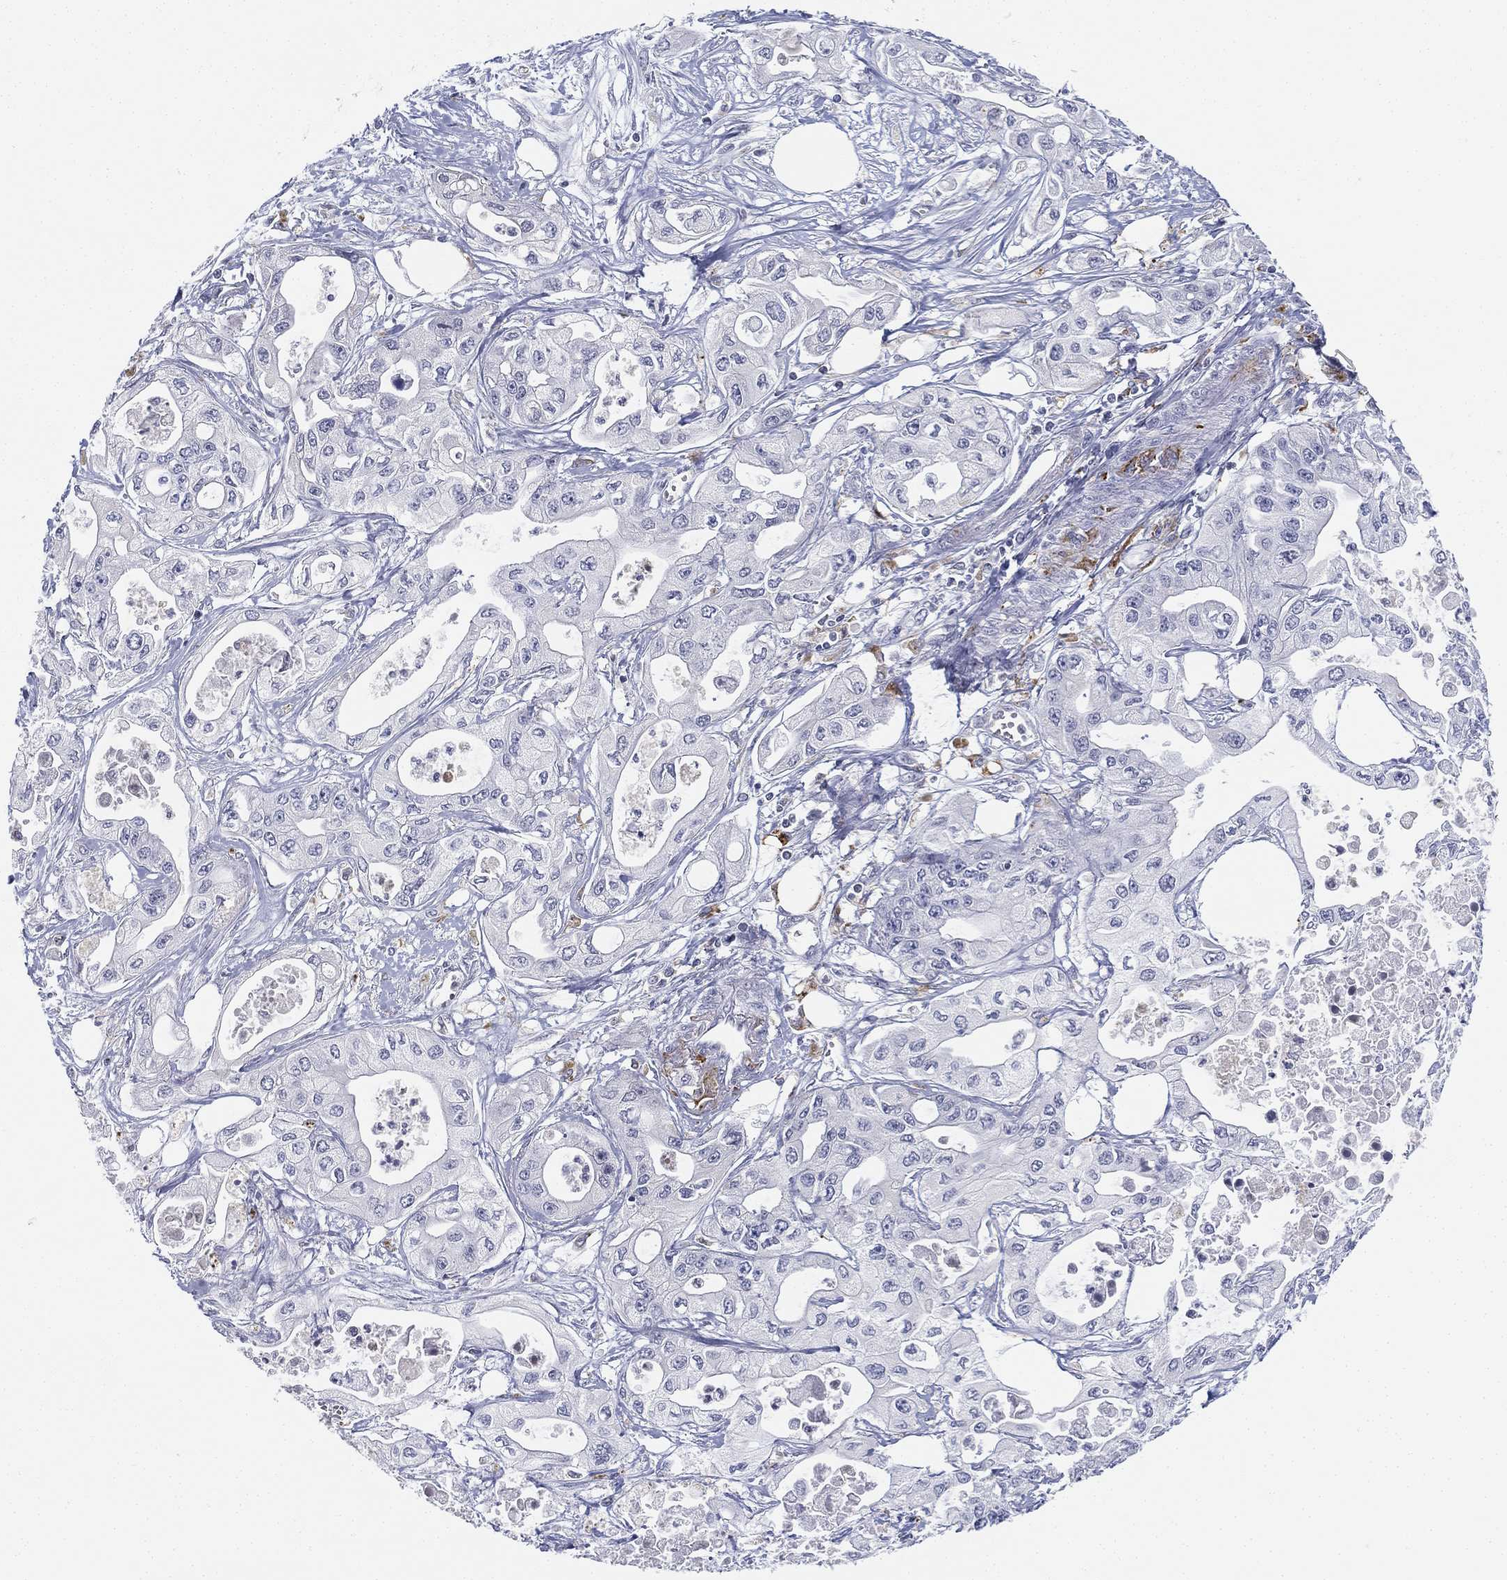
{"staining": {"intensity": "negative", "quantity": "none", "location": "none"}, "tissue": "pancreatic cancer", "cell_type": "Tumor cells", "image_type": "cancer", "snomed": [{"axis": "morphology", "description": "Adenocarcinoma, NOS"}, {"axis": "topography", "description": "Pancreas"}], "caption": "Immunohistochemical staining of human pancreatic adenocarcinoma exhibits no significant positivity in tumor cells.", "gene": "NPC2", "patient": {"sex": "male", "age": 70}}